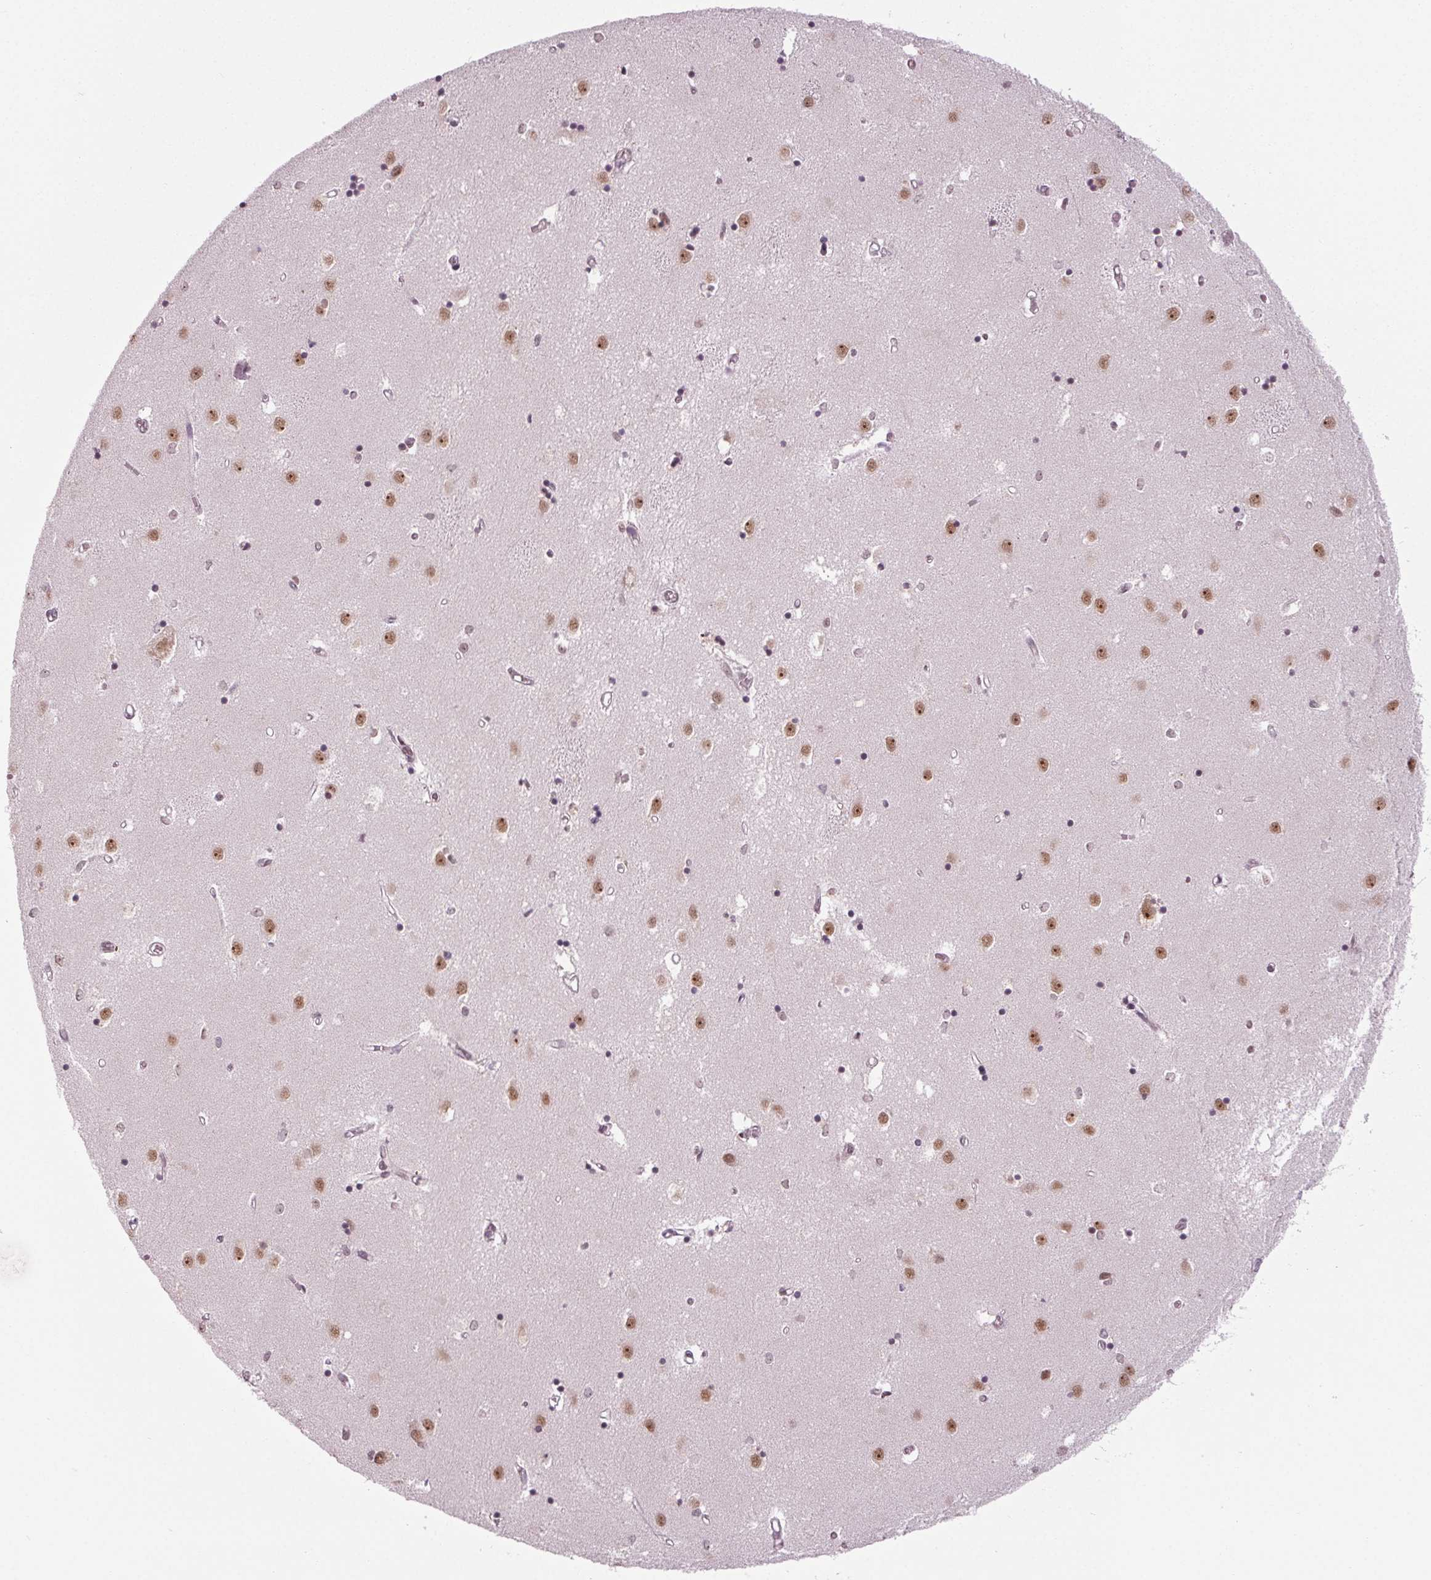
{"staining": {"intensity": "moderate", "quantity": "<25%", "location": "nuclear"}, "tissue": "caudate", "cell_type": "Glial cells", "image_type": "normal", "snomed": [{"axis": "morphology", "description": "Normal tissue, NOS"}, {"axis": "topography", "description": "Lateral ventricle wall"}], "caption": "Protein staining reveals moderate nuclear positivity in about <25% of glial cells in normal caudate.", "gene": "DDX41", "patient": {"sex": "male", "age": 54}}